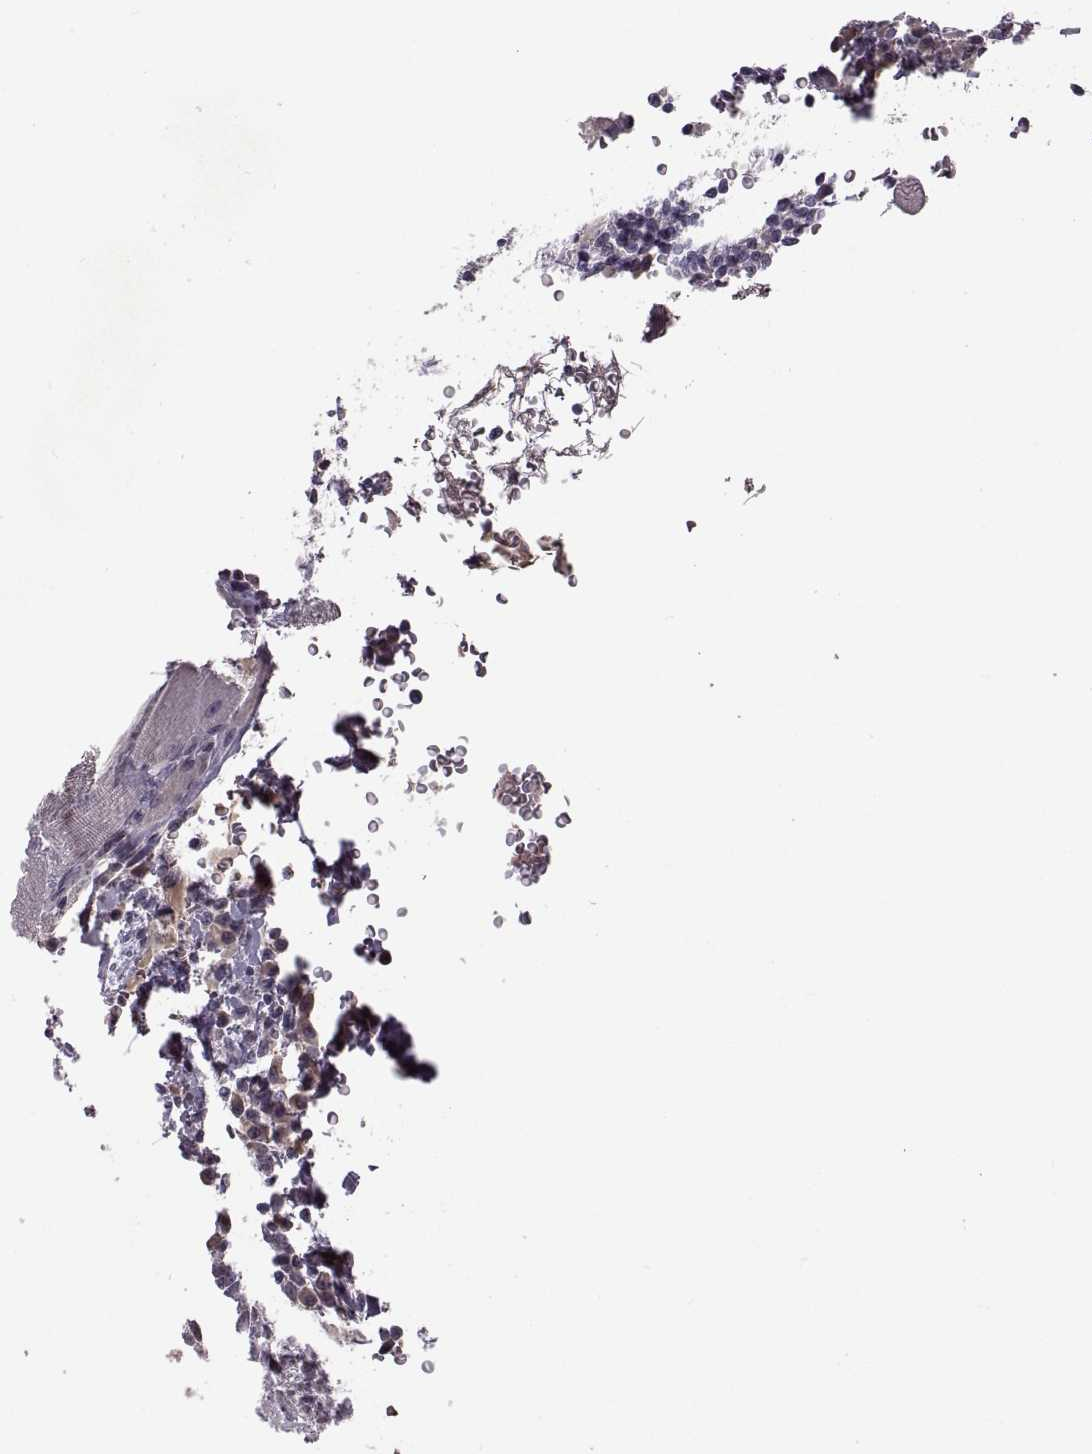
{"staining": {"intensity": "moderate", "quantity": "<25%", "location": "nuclear"}, "tissue": "head and neck cancer", "cell_type": "Tumor cells", "image_type": "cancer", "snomed": [{"axis": "morphology", "description": "Normal tissue, NOS"}, {"axis": "morphology", "description": "Squamous cell carcinoma, NOS"}, {"axis": "topography", "description": "Oral tissue"}, {"axis": "topography", "description": "Head-Neck"}], "caption": "Head and neck cancer (squamous cell carcinoma) was stained to show a protein in brown. There is low levels of moderate nuclear positivity in approximately <25% of tumor cells. The staining was performed using DAB (3,3'-diaminobenzidine) to visualize the protein expression in brown, while the nuclei were stained in blue with hematoxylin (Magnification: 20x).", "gene": "CACNA1F", "patient": {"sex": "male", "age": 52}}